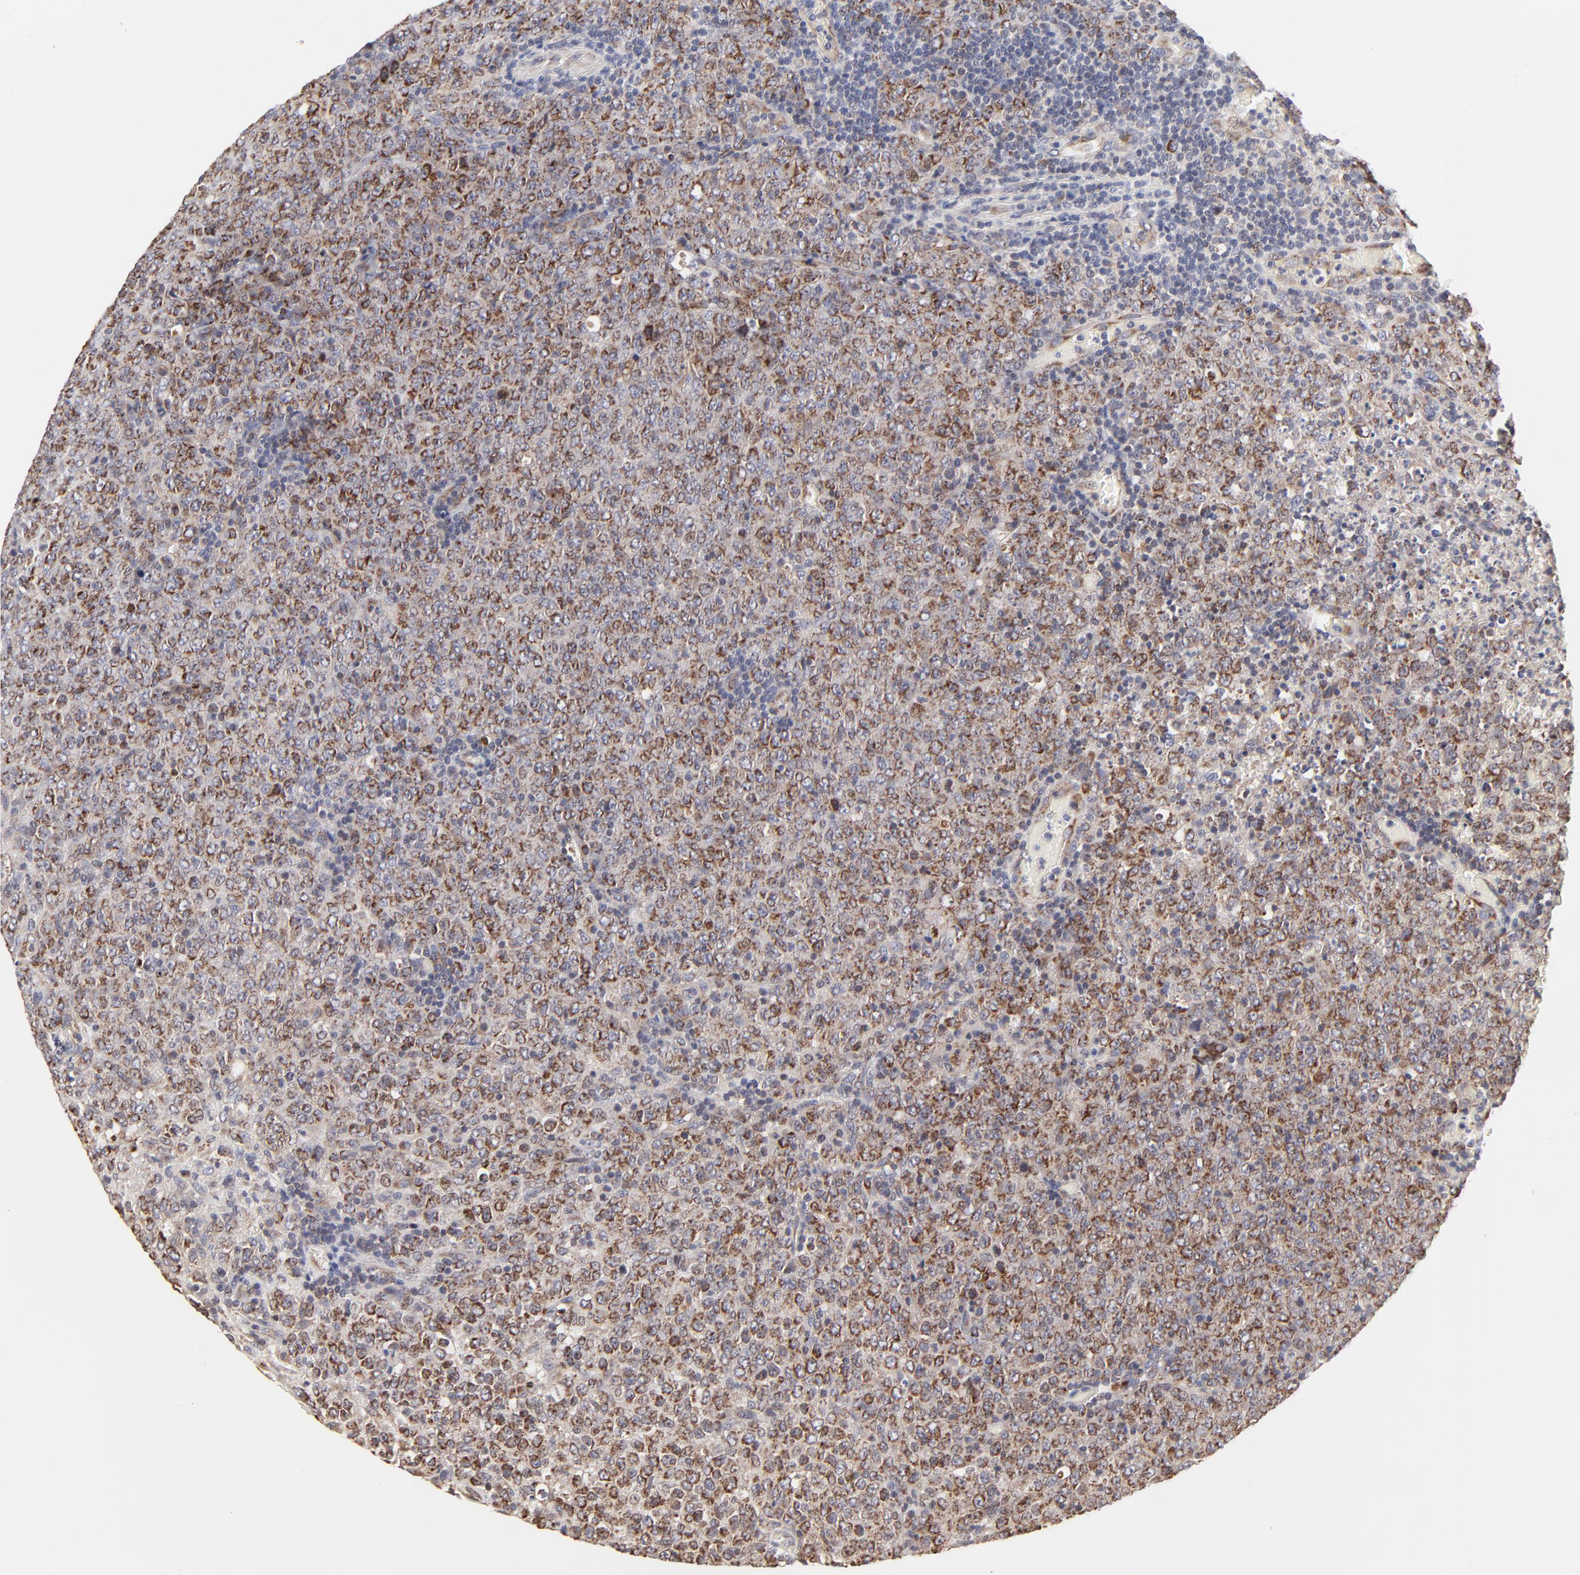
{"staining": {"intensity": "moderate", "quantity": "25%-75%", "location": "cytoplasmic/membranous"}, "tissue": "lymphoma", "cell_type": "Tumor cells", "image_type": "cancer", "snomed": [{"axis": "morphology", "description": "Malignant lymphoma, non-Hodgkin's type, High grade"}, {"axis": "topography", "description": "Tonsil"}], "caption": "Lymphoma tissue reveals moderate cytoplasmic/membranous positivity in approximately 25%-75% of tumor cells The staining is performed using DAB (3,3'-diaminobenzidine) brown chromogen to label protein expression. The nuclei are counter-stained blue using hematoxylin.", "gene": "ZNF550", "patient": {"sex": "female", "age": 36}}